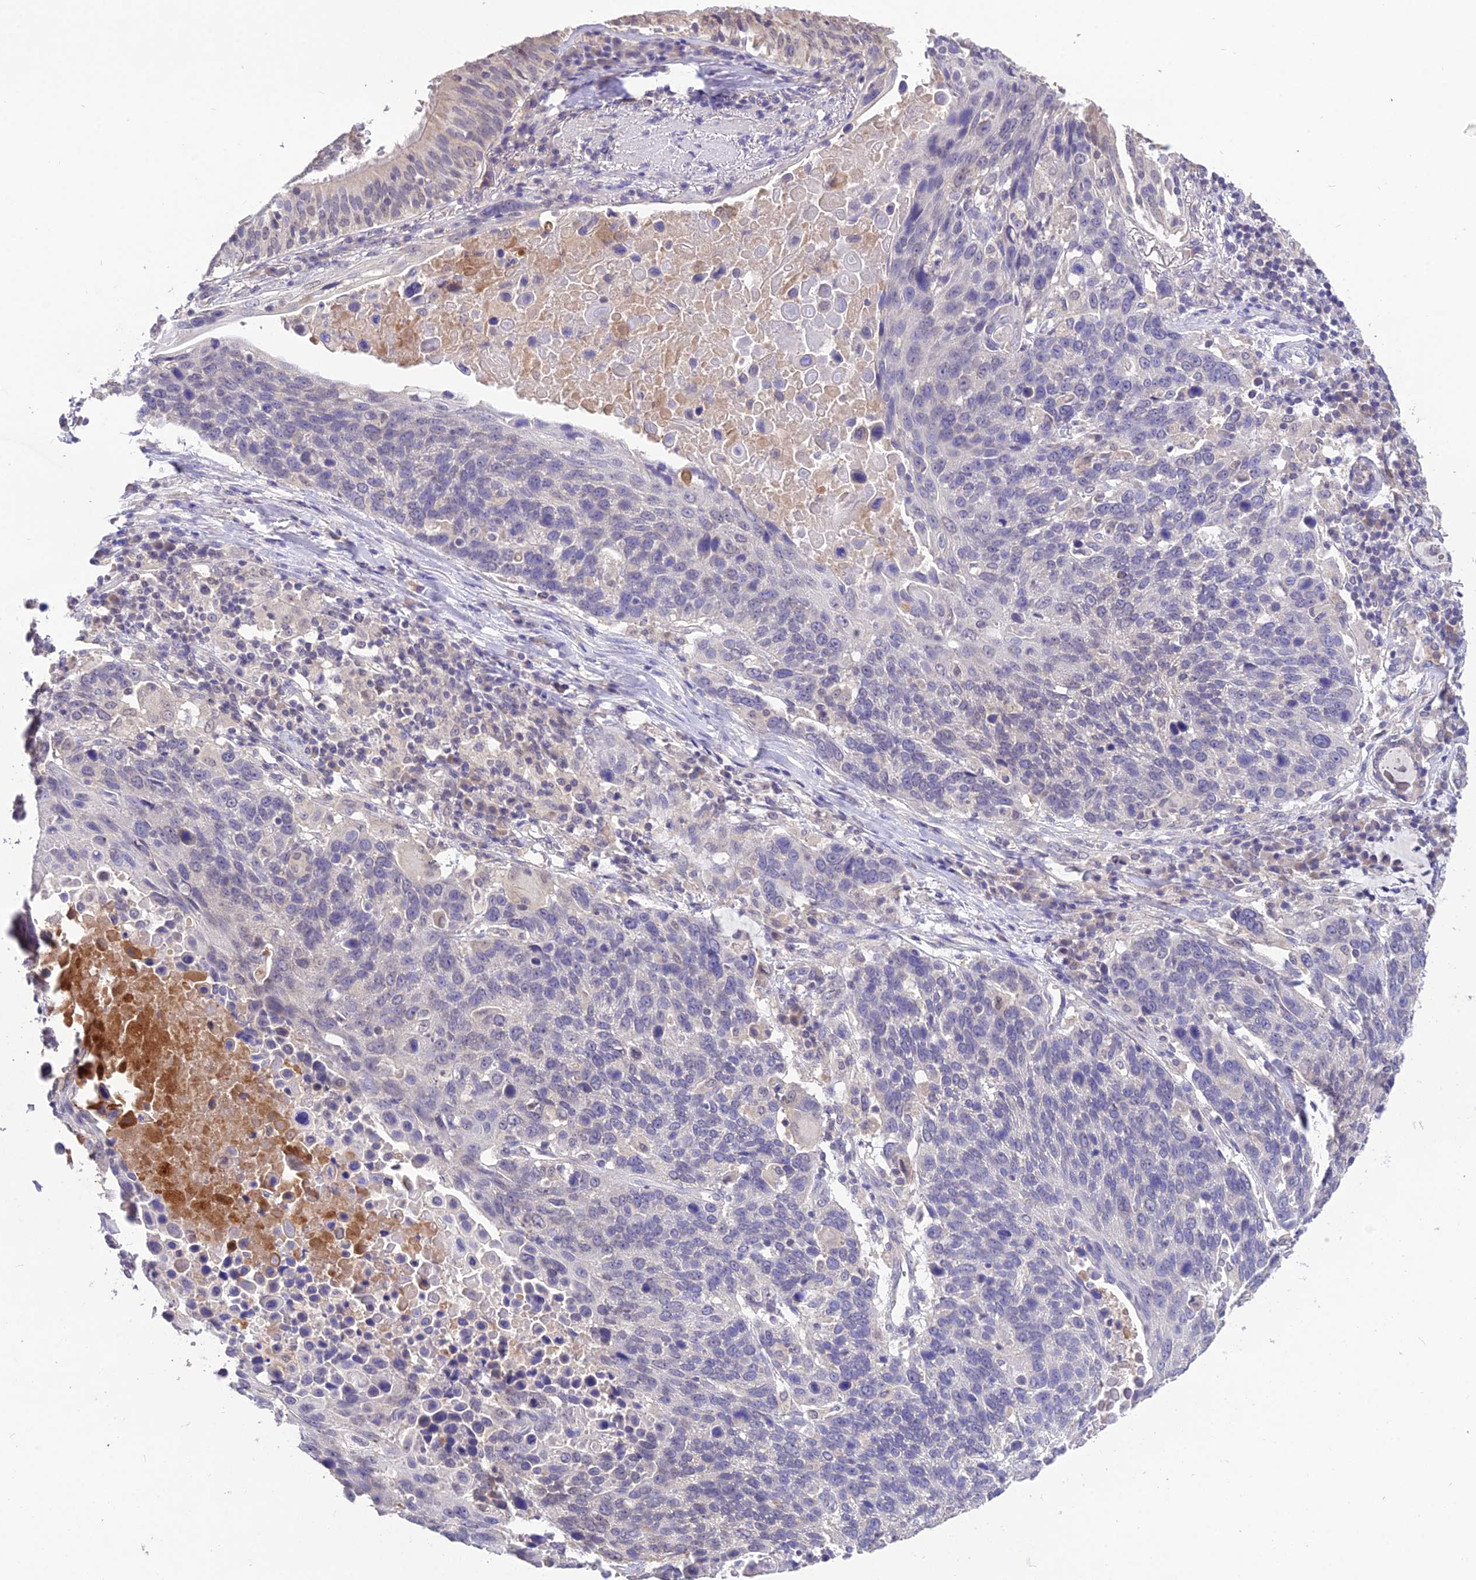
{"staining": {"intensity": "negative", "quantity": "none", "location": "none"}, "tissue": "lung cancer", "cell_type": "Tumor cells", "image_type": "cancer", "snomed": [{"axis": "morphology", "description": "Squamous cell carcinoma, NOS"}, {"axis": "topography", "description": "Lung"}], "caption": "A high-resolution histopathology image shows immunohistochemistry (IHC) staining of lung cancer, which shows no significant staining in tumor cells.", "gene": "PGK1", "patient": {"sex": "male", "age": 66}}